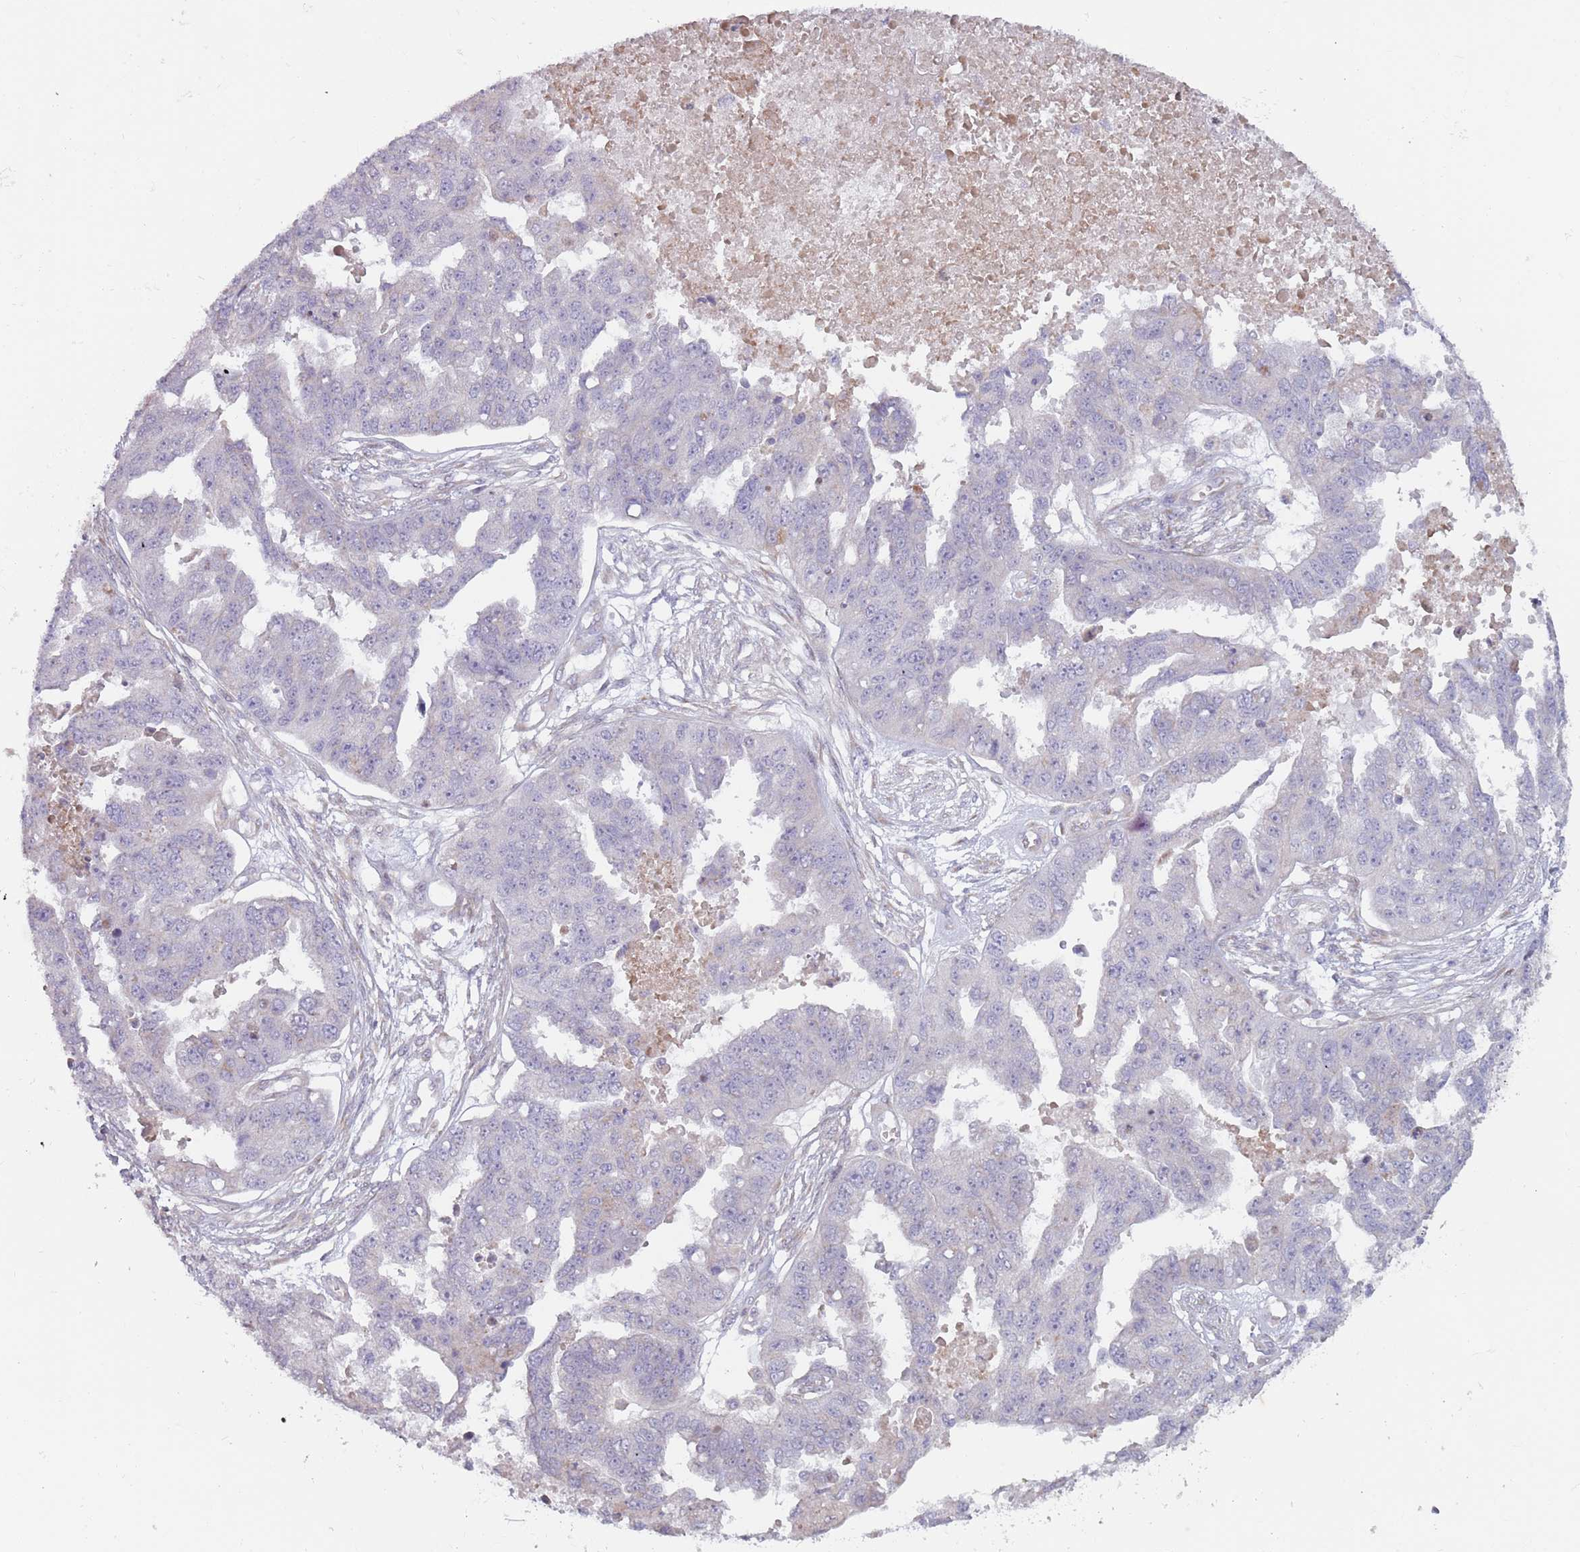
{"staining": {"intensity": "negative", "quantity": "none", "location": "none"}, "tissue": "ovarian cancer", "cell_type": "Tumor cells", "image_type": "cancer", "snomed": [{"axis": "morphology", "description": "Cystadenocarcinoma, serous, NOS"}, {"axis": "topography", "description": "Ovary"}], "caption": "Immunohistochemistry photomicrograph of ovarian cancer (serous cystadenocarcinoma) stained for a protein (brown), which demonstrates no staining in tumor cells.", "gene": "CCDC150", "patient": {"sex": "female", "age": 58}}